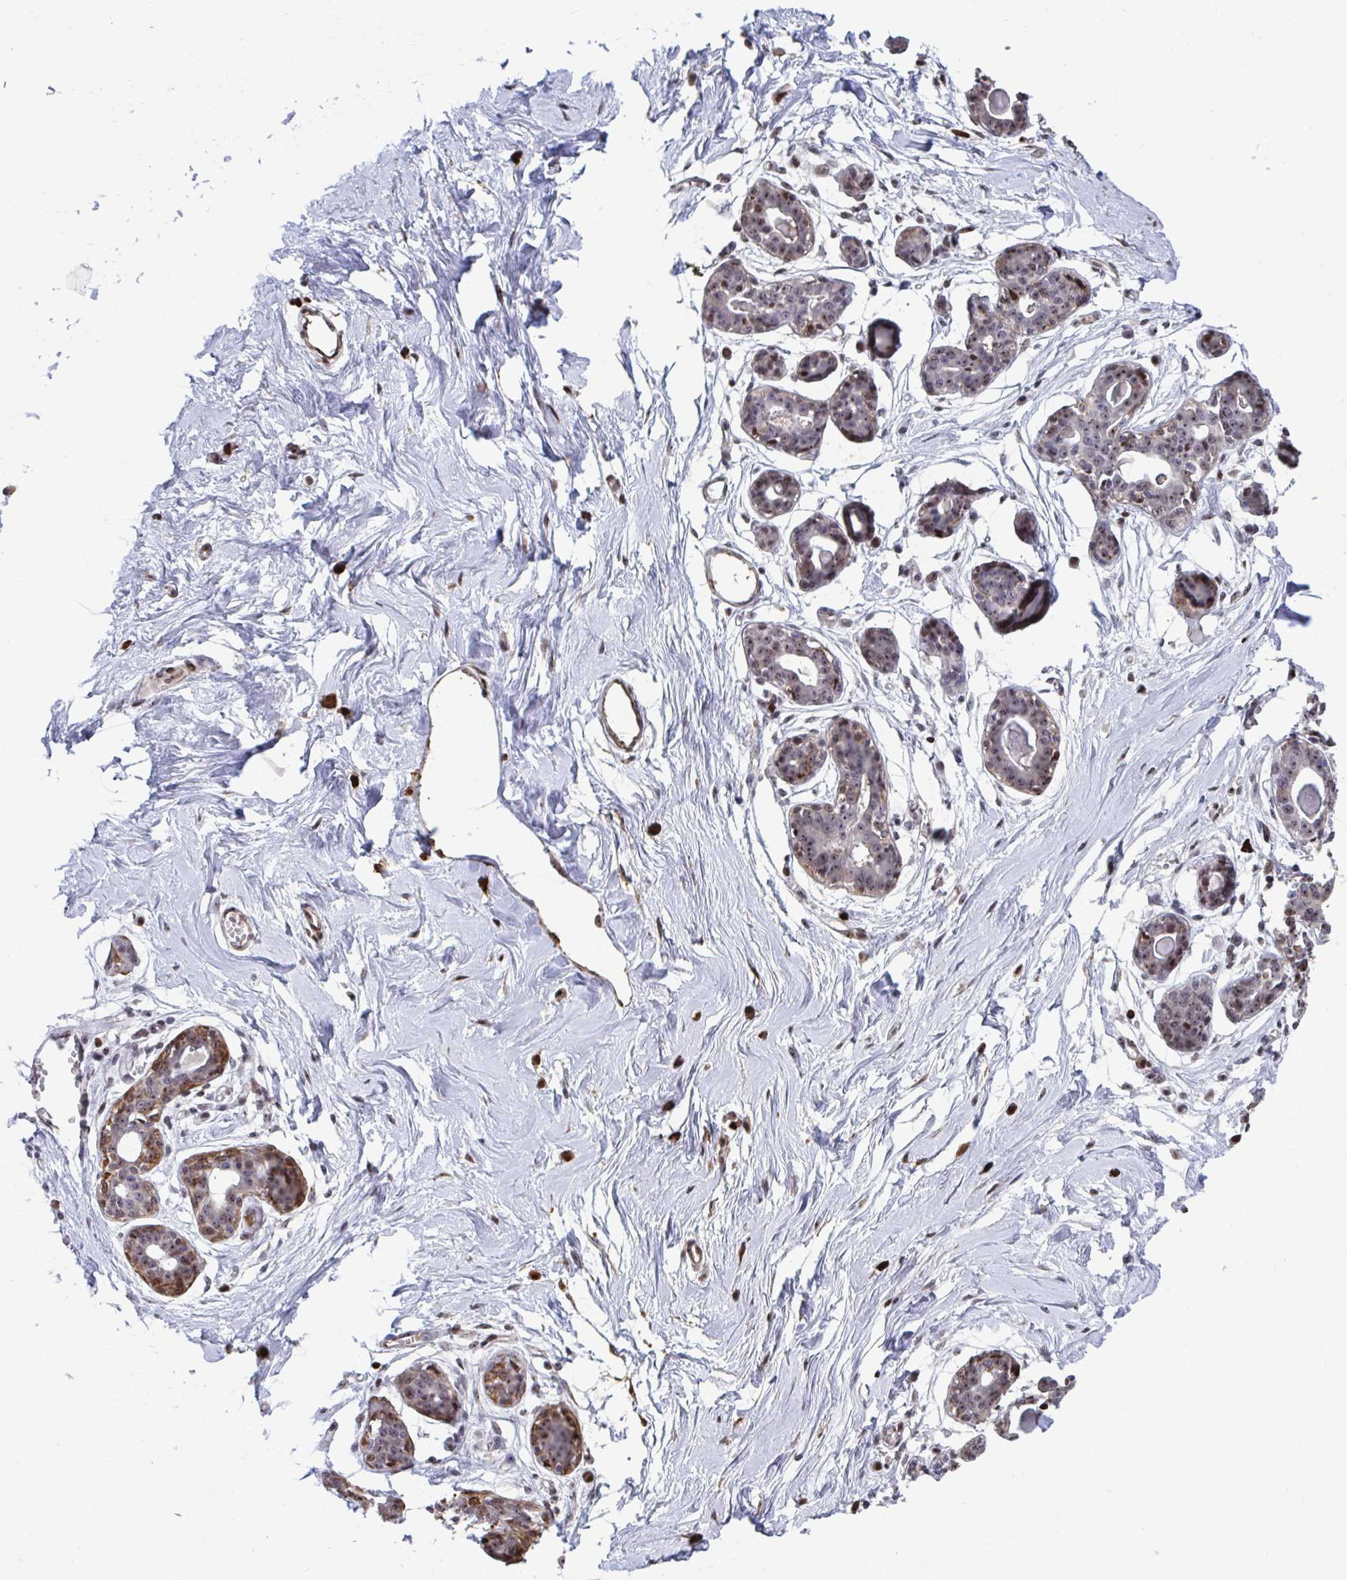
{"staining": {"intensity": "negative", "quantity": "none", "location": "none"}, "tissue": "breast", "cell_type": "Adipocytes", "image_type": "normal", "snomed": [{"axis": "morphology", "description": "Normal tissue, NOS"}, {"axis": "topography", "description": "Breast"}], "caption": "Immunohistochemistry (IHC) photomicrograph of normal breast: breast stained with DAB (3,3'-diaminobenzidine) exhibits no significant protein positivity in adipocytes. The staining is performed using DAB (3,3'-diaminobenzidine) brown chromogen with nuclei counter-stained in using hematoxylin.", "gene": "PELI1", "patient": {"sex": "female", "age": 45}}